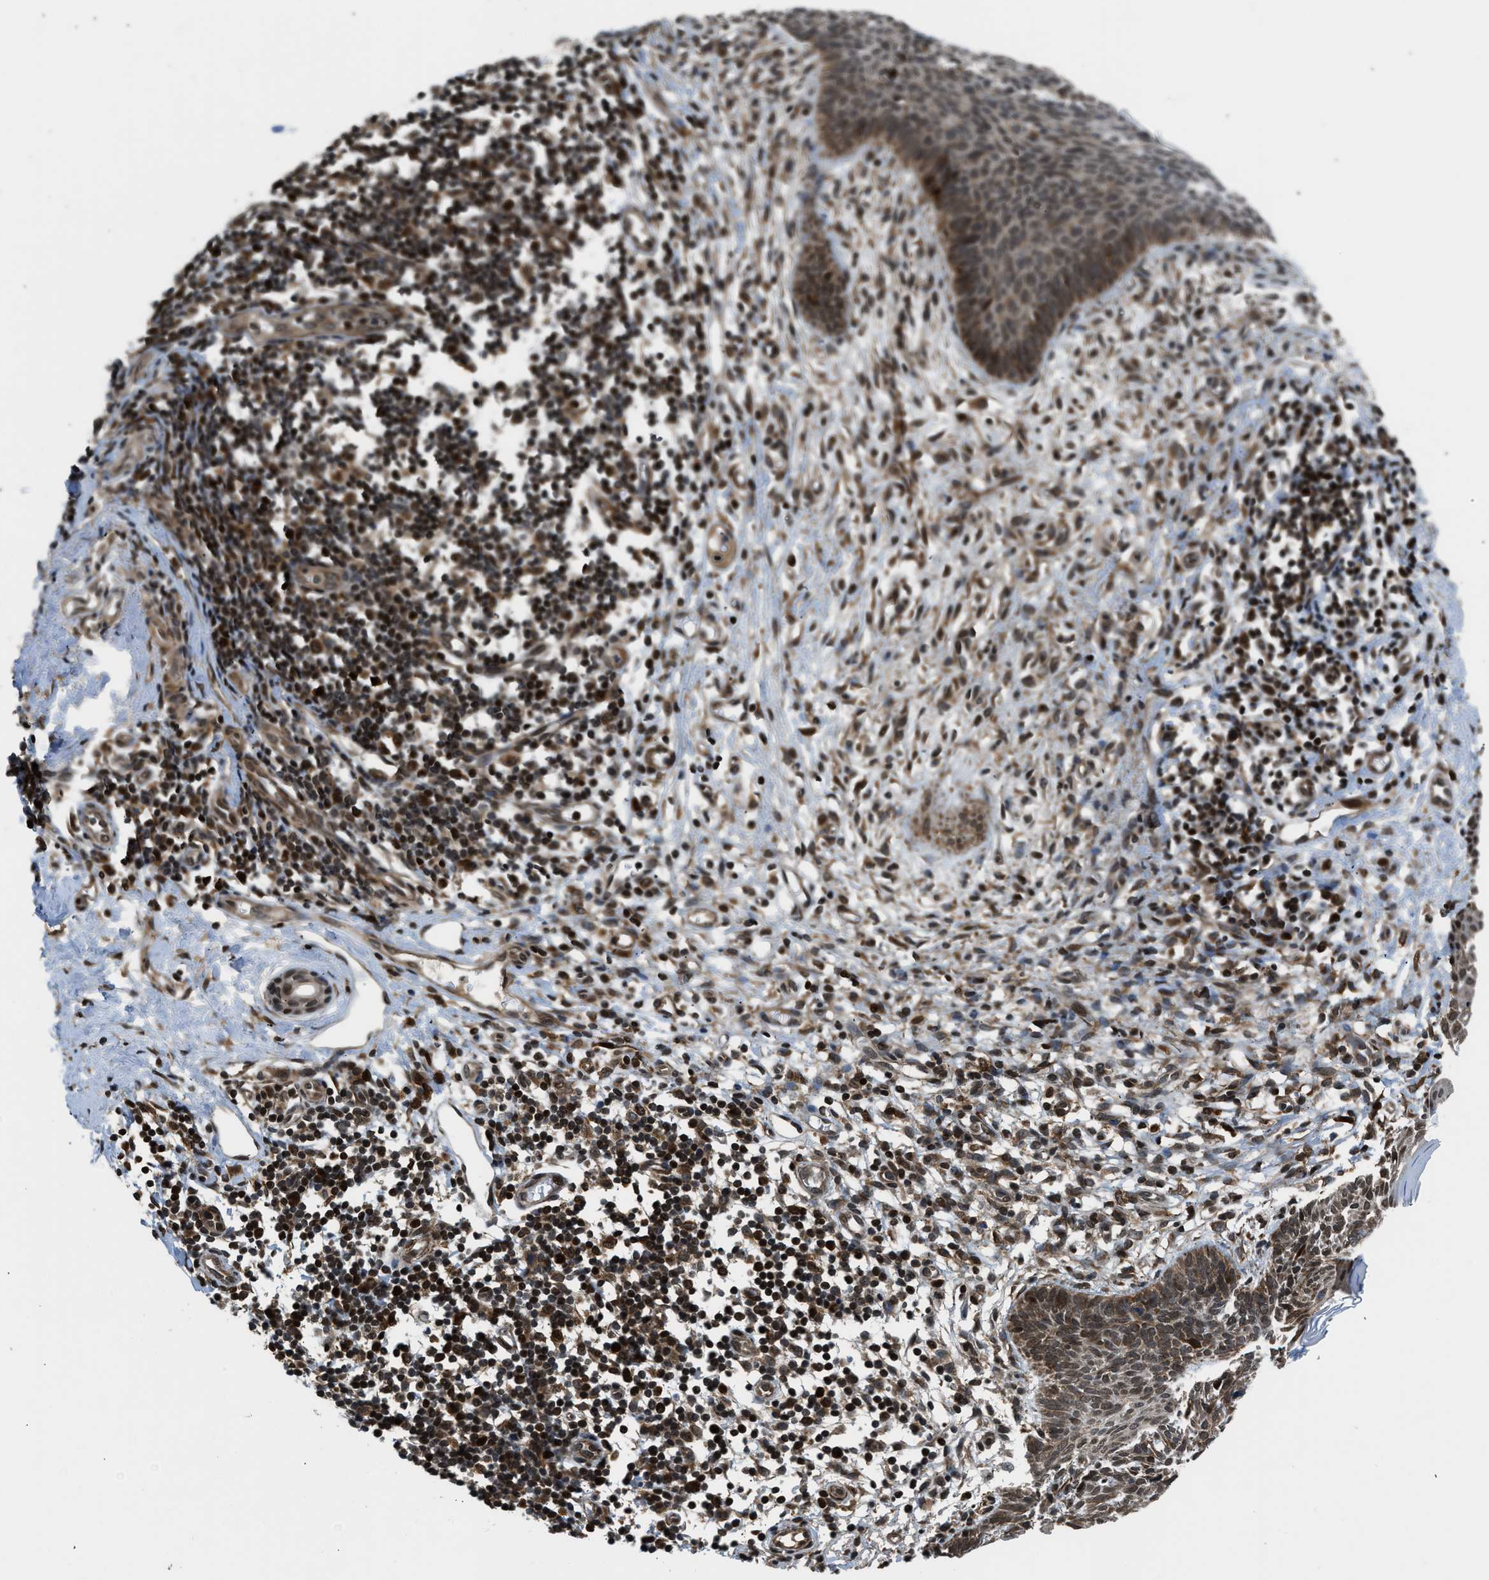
{"staining": {"intensity": "moderate", "quantity": "25%-75%", "location": "cytoplasmic/membranous"}, "tissue": "skin cancer", "cell_type": "Tumor cells", "image_type": "cancer", "snomed": [{"axis": "morphology", "description": "Basal cell carcinoma"}, {"axis": "topography", "description": "Skin"}], "caption": "A high-resolution photomicrograph shows IHC staining of skin basal cell carcinoma, which shows moderate cytoplasmic/membranous positivity in approximately 25%-75% of tumor cells. (Stains: DAB in brown, nuclei in blue, Microscopy: brightfield microscopy at high magnification).", "gene": "RETREG3", "patient": {"sex": "male", "age": 60}}